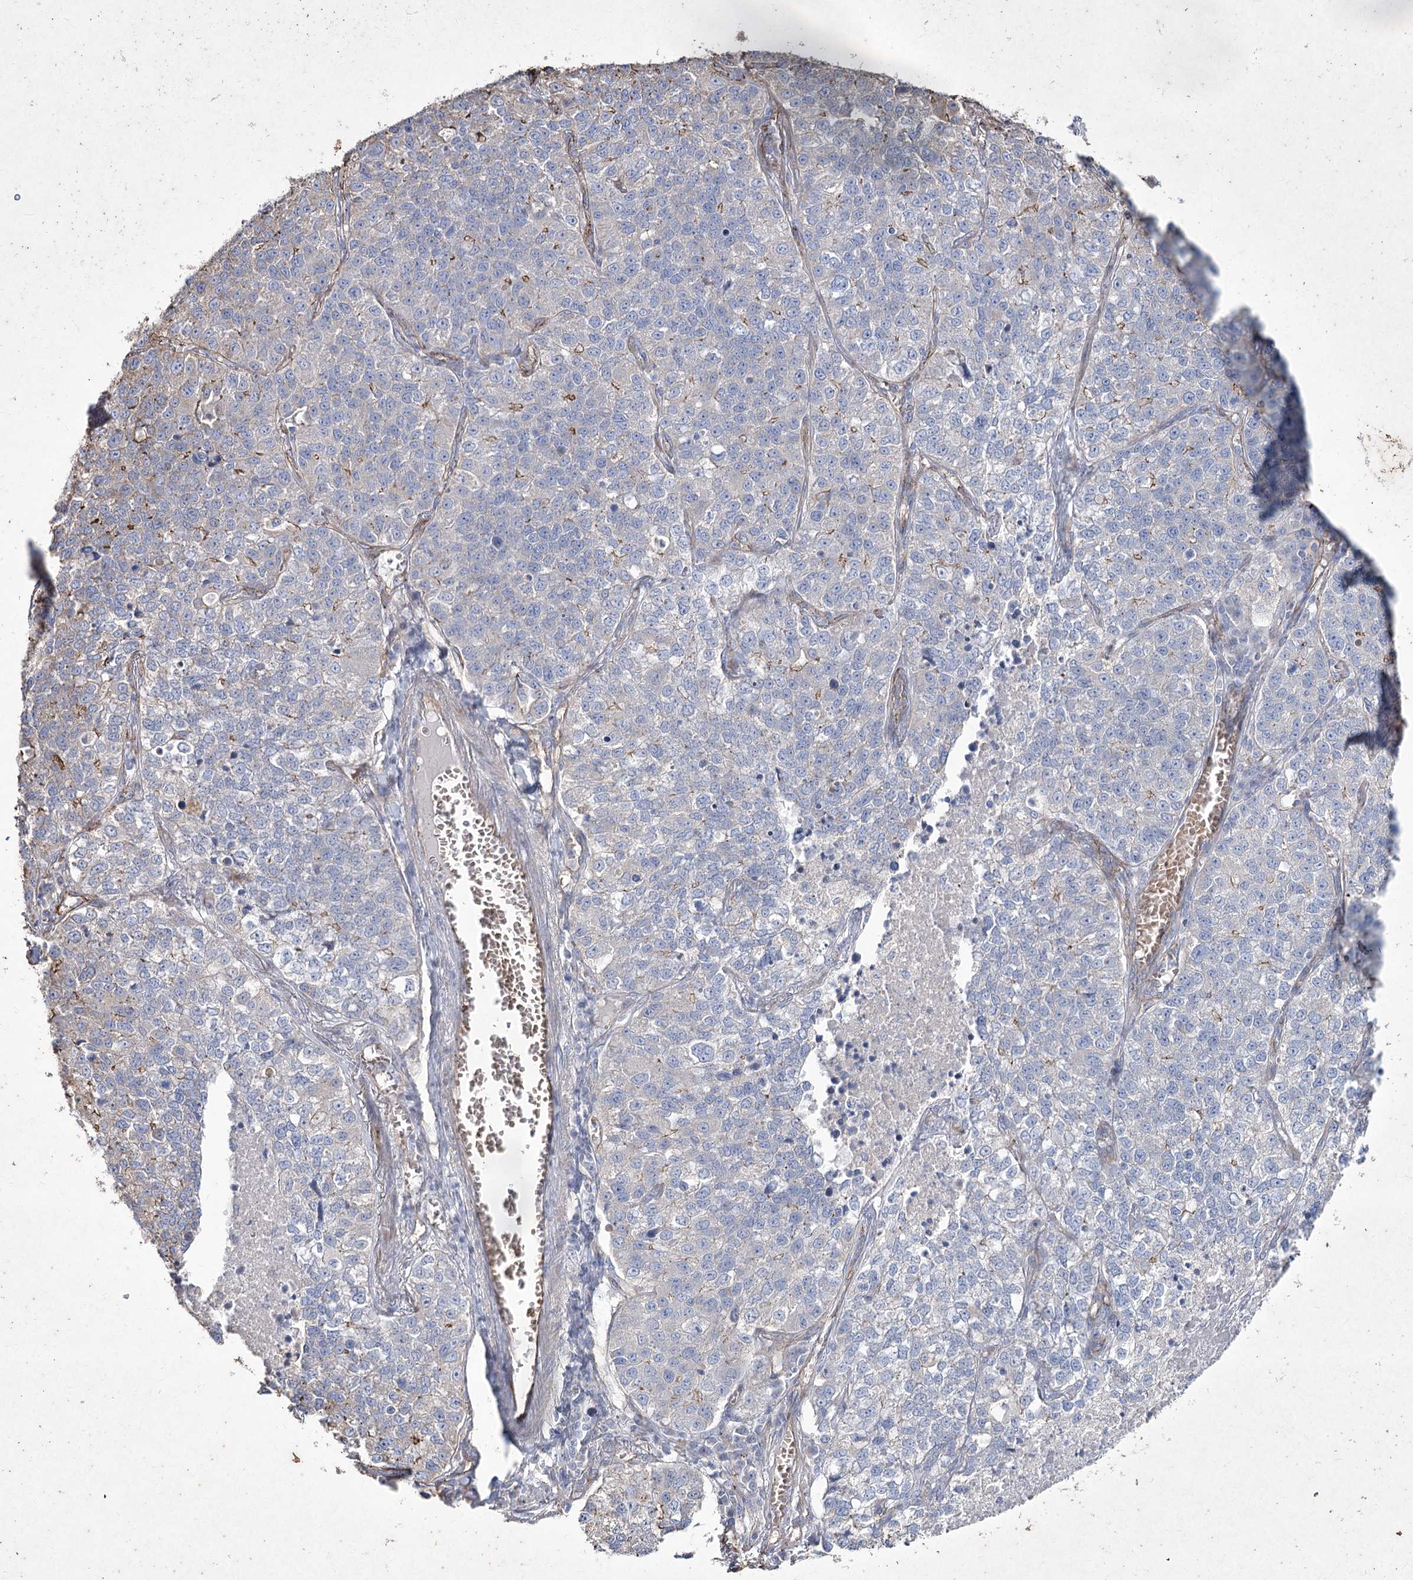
{"staining": {"intensity": "negative", "quantity": "none", "location": "none"}, "tissue": "lung cancer", "cell_type": "Tumor cells", "image_type": "cancer", "snomed": [{"axis": "morphology", "description": "Adenocarcinoma, NOS"}, {"axis": "topography", "description": "Lung"}], "caption": "Tumor cells show no significant positivity in lung cancer. (DAB immunohistochemistry with hematoxylin counter stain).", "gene": "LDLRAD3", "patient": {"sex": "male", "age": 49}}